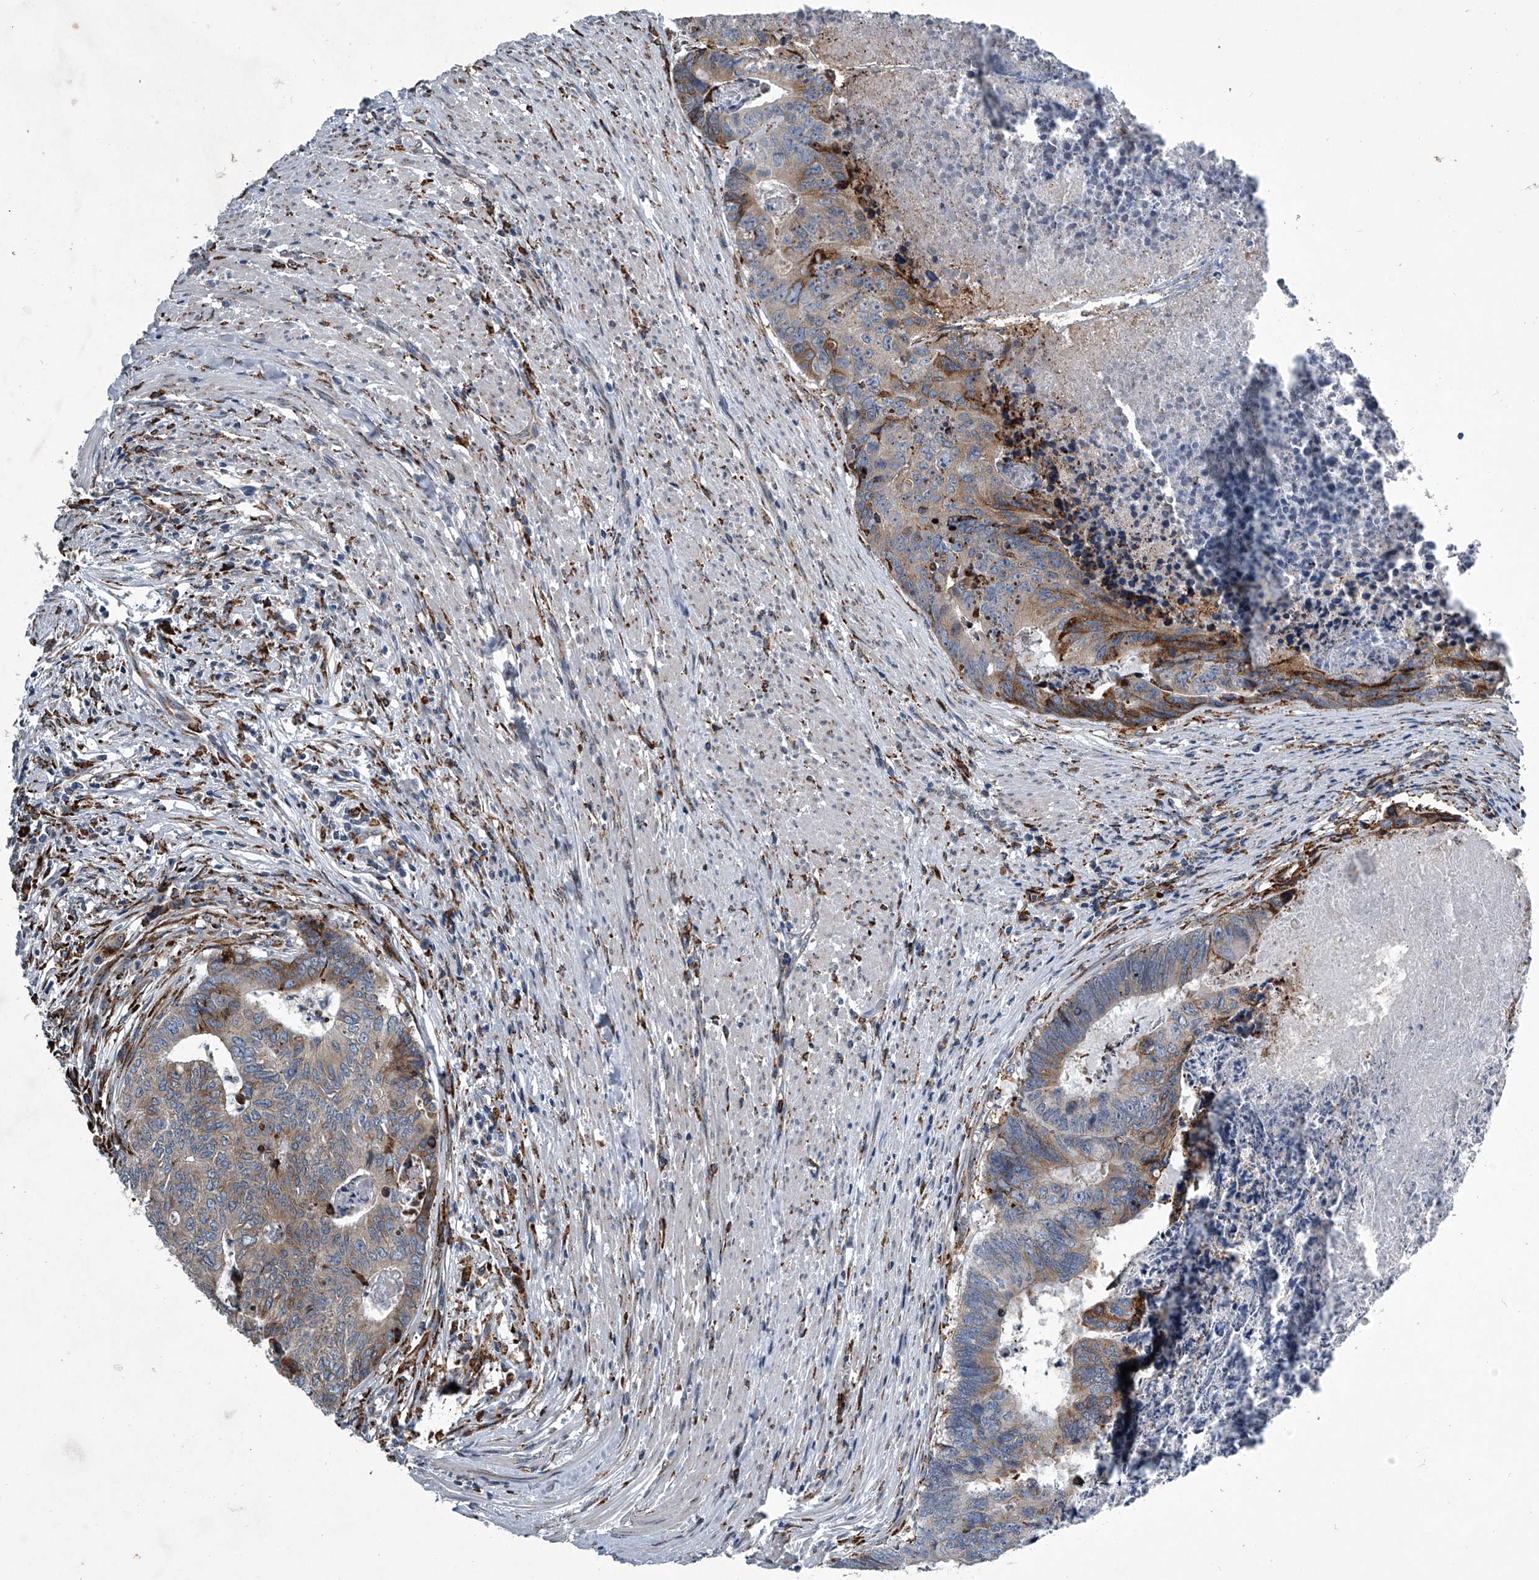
{"staining": {"intensity": "moderate", "quantity": "<25%", "location": "cytoplasmic/membranous"}, "tissue": "colorectal cancer", "cell_type": "Tumor cells", "image_type": "cancer", "snomed": [{"axis": "morphology", "description": "Adenocarcinoma, NOS"}, {"axis": "topography", "description": "Colon"}], "caption": "A high-resolution photomicrograph shows immunohistochemistry staining of adenocarcinoma (colorectal), which displays moderate cytoplasmic/membranous positivity in approximately <25% of tumor cells.", "gene": "TMEM63C", "patient": {"sex": "female", "age": 67}}